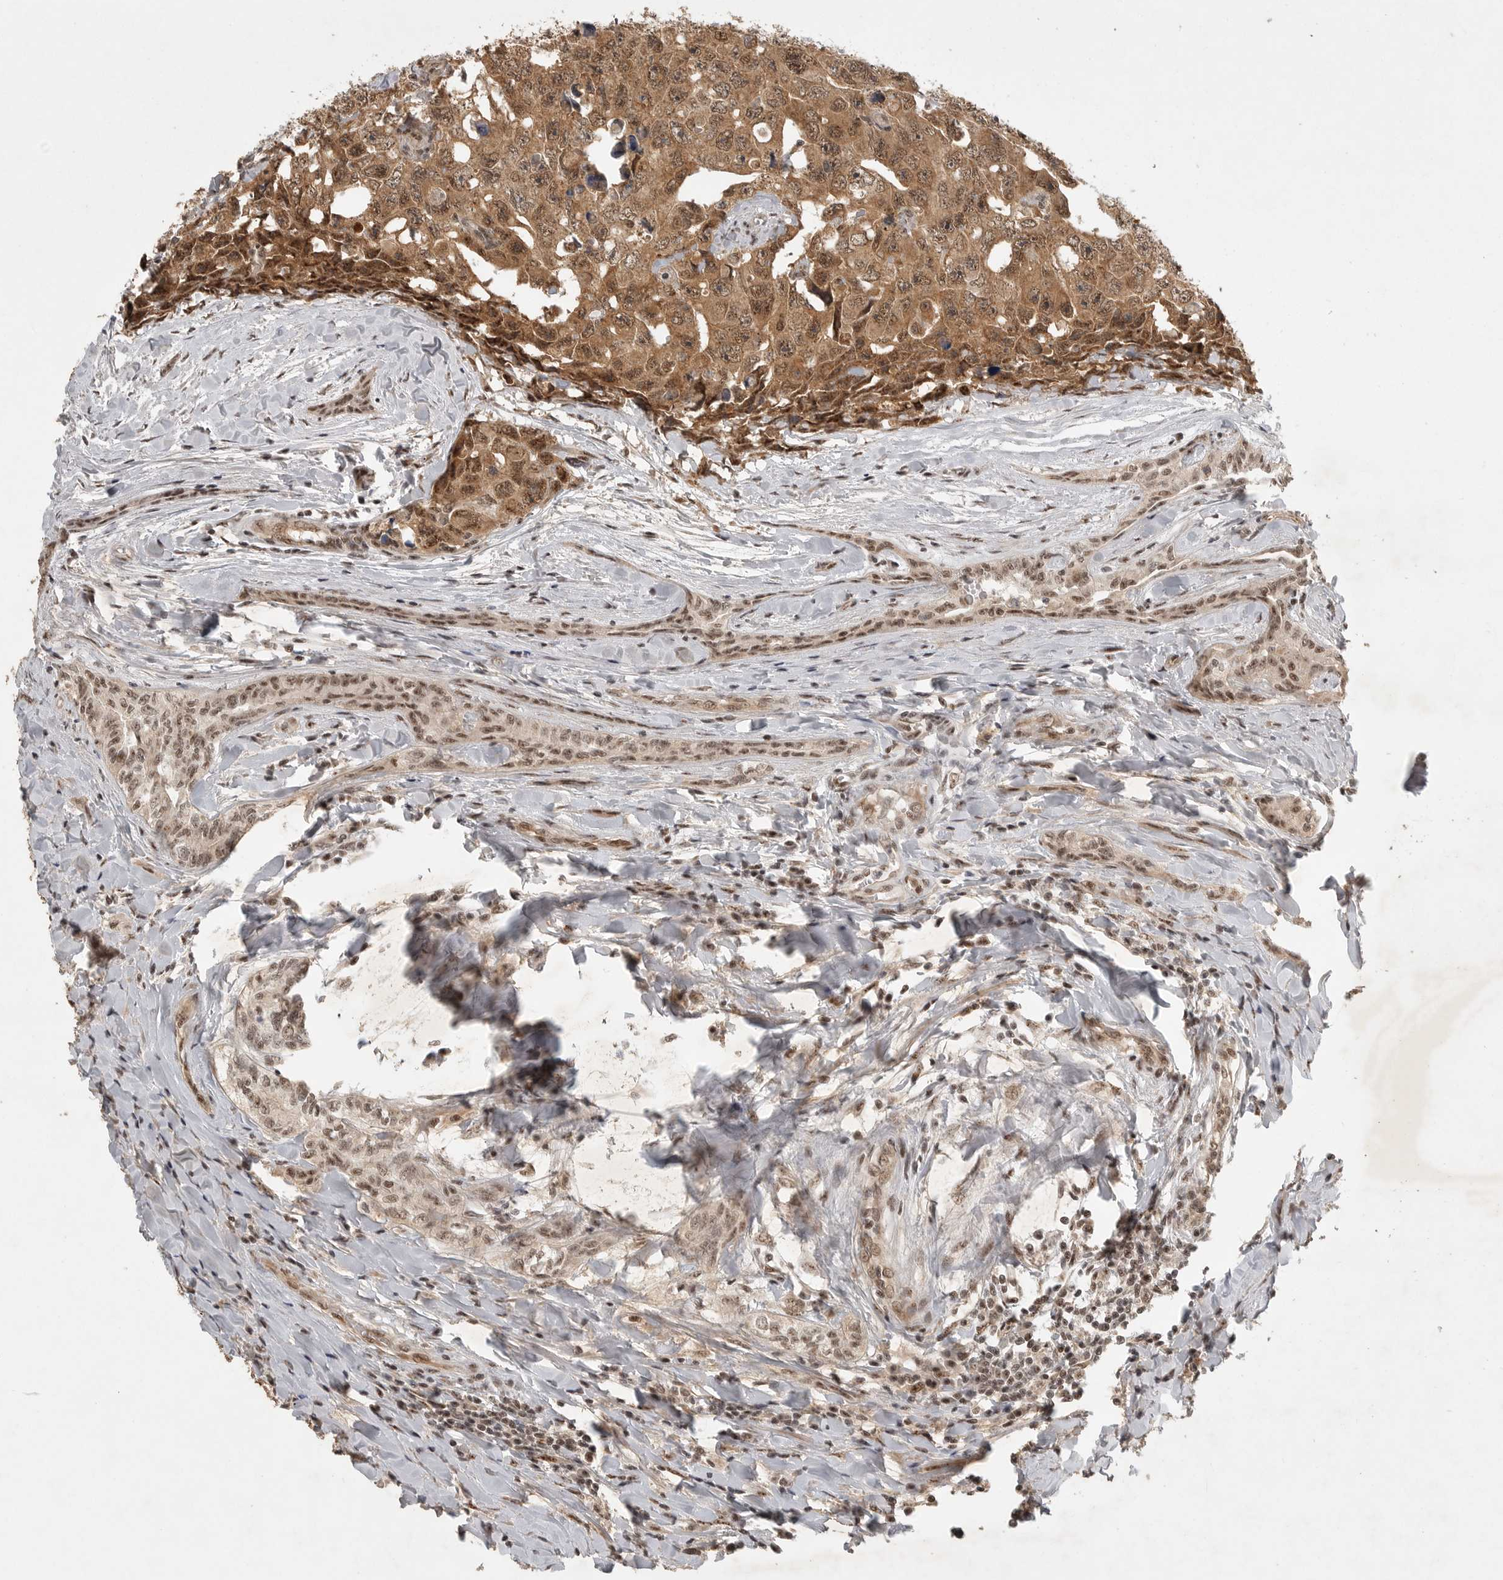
{"staining": {"intensity": "moderate", "quantity": ">75%", "location": "cytoplasmic/membranous,nuclear"}, "tissue": "testis cancer", "cell_type": "Tumor cells", "image_type": "cancer", "snomed": [{"axis": "morphology", "description": "Carcinoma, Embryonal, NOS"}, {"axis": "topography", "description": "Testis"}], "caption": "The image reveals staining of embryonal carcinoma (testis), revealing moderate cytoplasmic/membranous and nuclear protein expression (brown color) within tumor cells.", "gene": "POMP", "patient": {"sex": "male", "age": 28}}